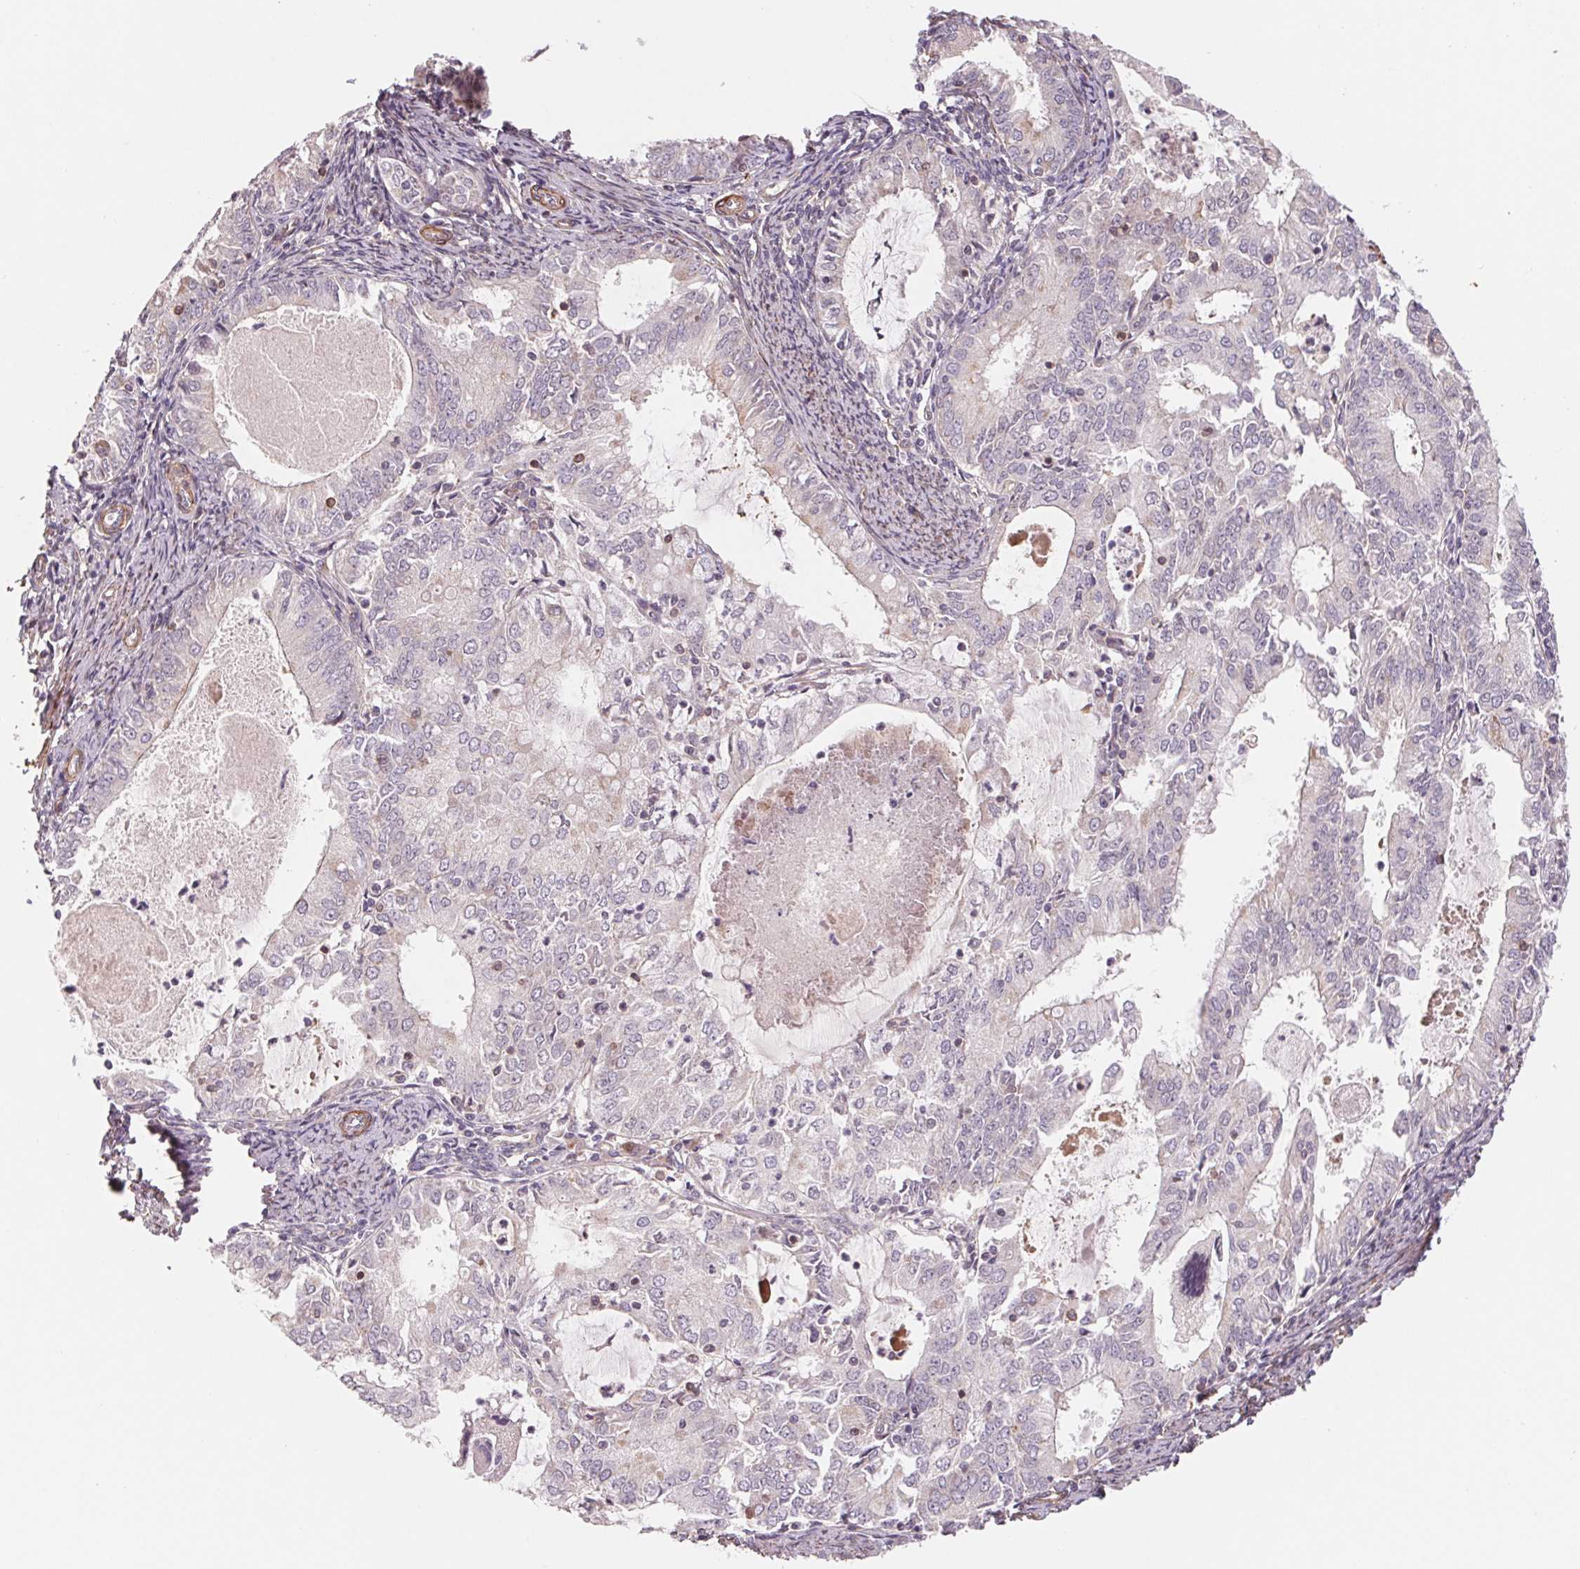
{"staining": {"intensity": "negative", "quantity": "none", "location": "none"}, "tissue": "endometrial cancer", "cell_type": "Tumor cells", "image_type": "cancer", "snomed": [{"axis": "morphology", "description": "Adenocarcinoma, NOS"}, {"axis": "topography", "description": "Endometrium"}], "caption": "This is an immunohistochemistry (IHC) photomicrograph of human endometrial cancer (adenocarcinoma). There is no staining in tumor cells.", "gene": "CCDC112", "patient": {"sex": "female", "age": 57}}